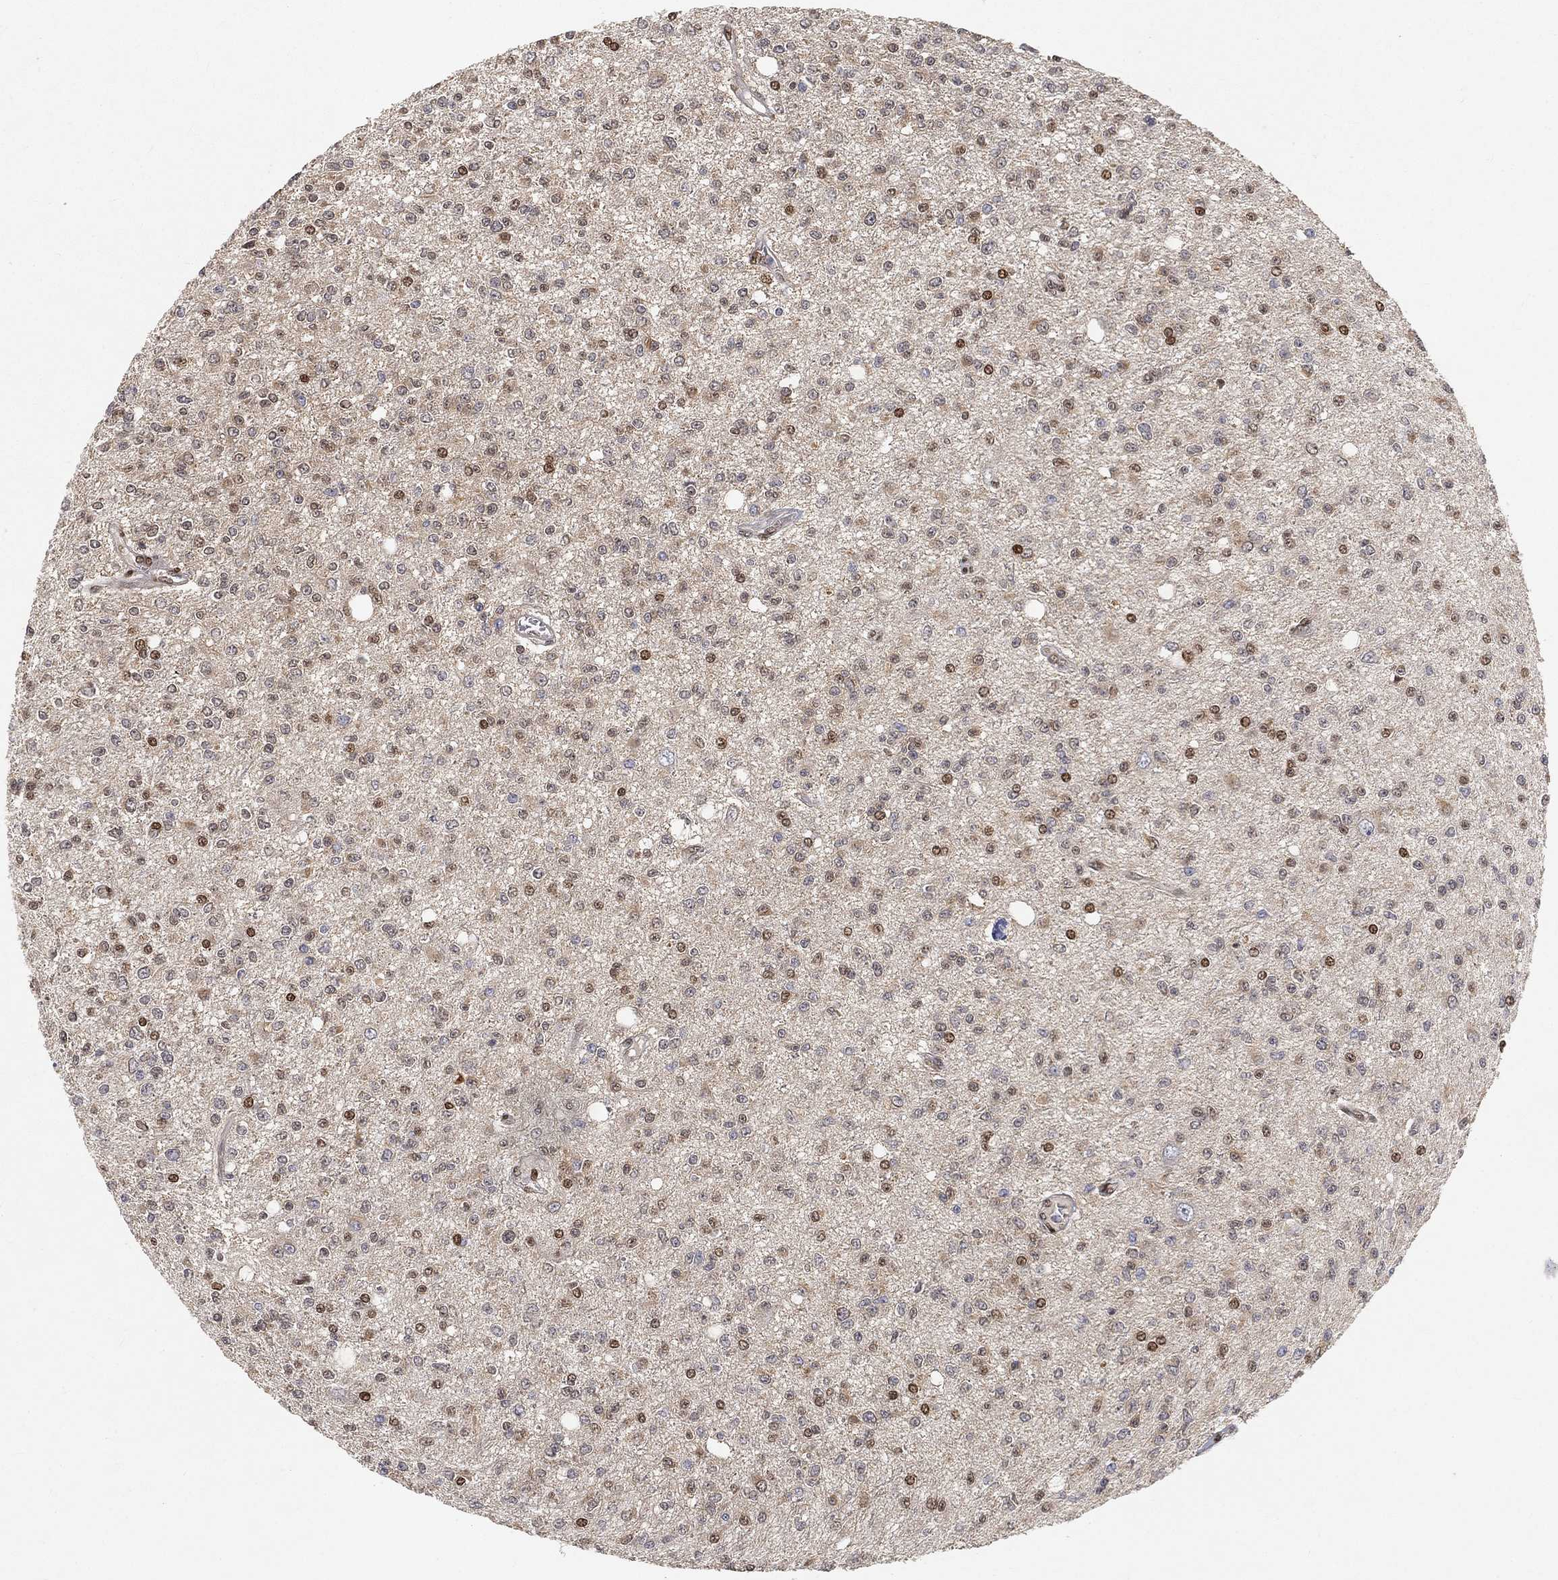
{"staining": {"intensity": "moderate", "quantity": "<25%", "location": "nuclear"}, "tissue": "glioma", "cell_type": "Tumor cells", "image_type": "cancer", "snomed": [{"axis": "morphology", "description": "Glioma, malignant, Low grade"}, {"axis": "topography", "description": "Brain"}], "caption": "Protein analysis of malignant glioma (low-grade) tissue displays moderate nuclear expression in approximately <25% of tumor cells. (Stains: DAB in brown, nuclei in blue, Microscopy: brightfield microscopy at high magnification).", "gene": "CRTC3", "patient": {"sex": "male", "age": 67}}